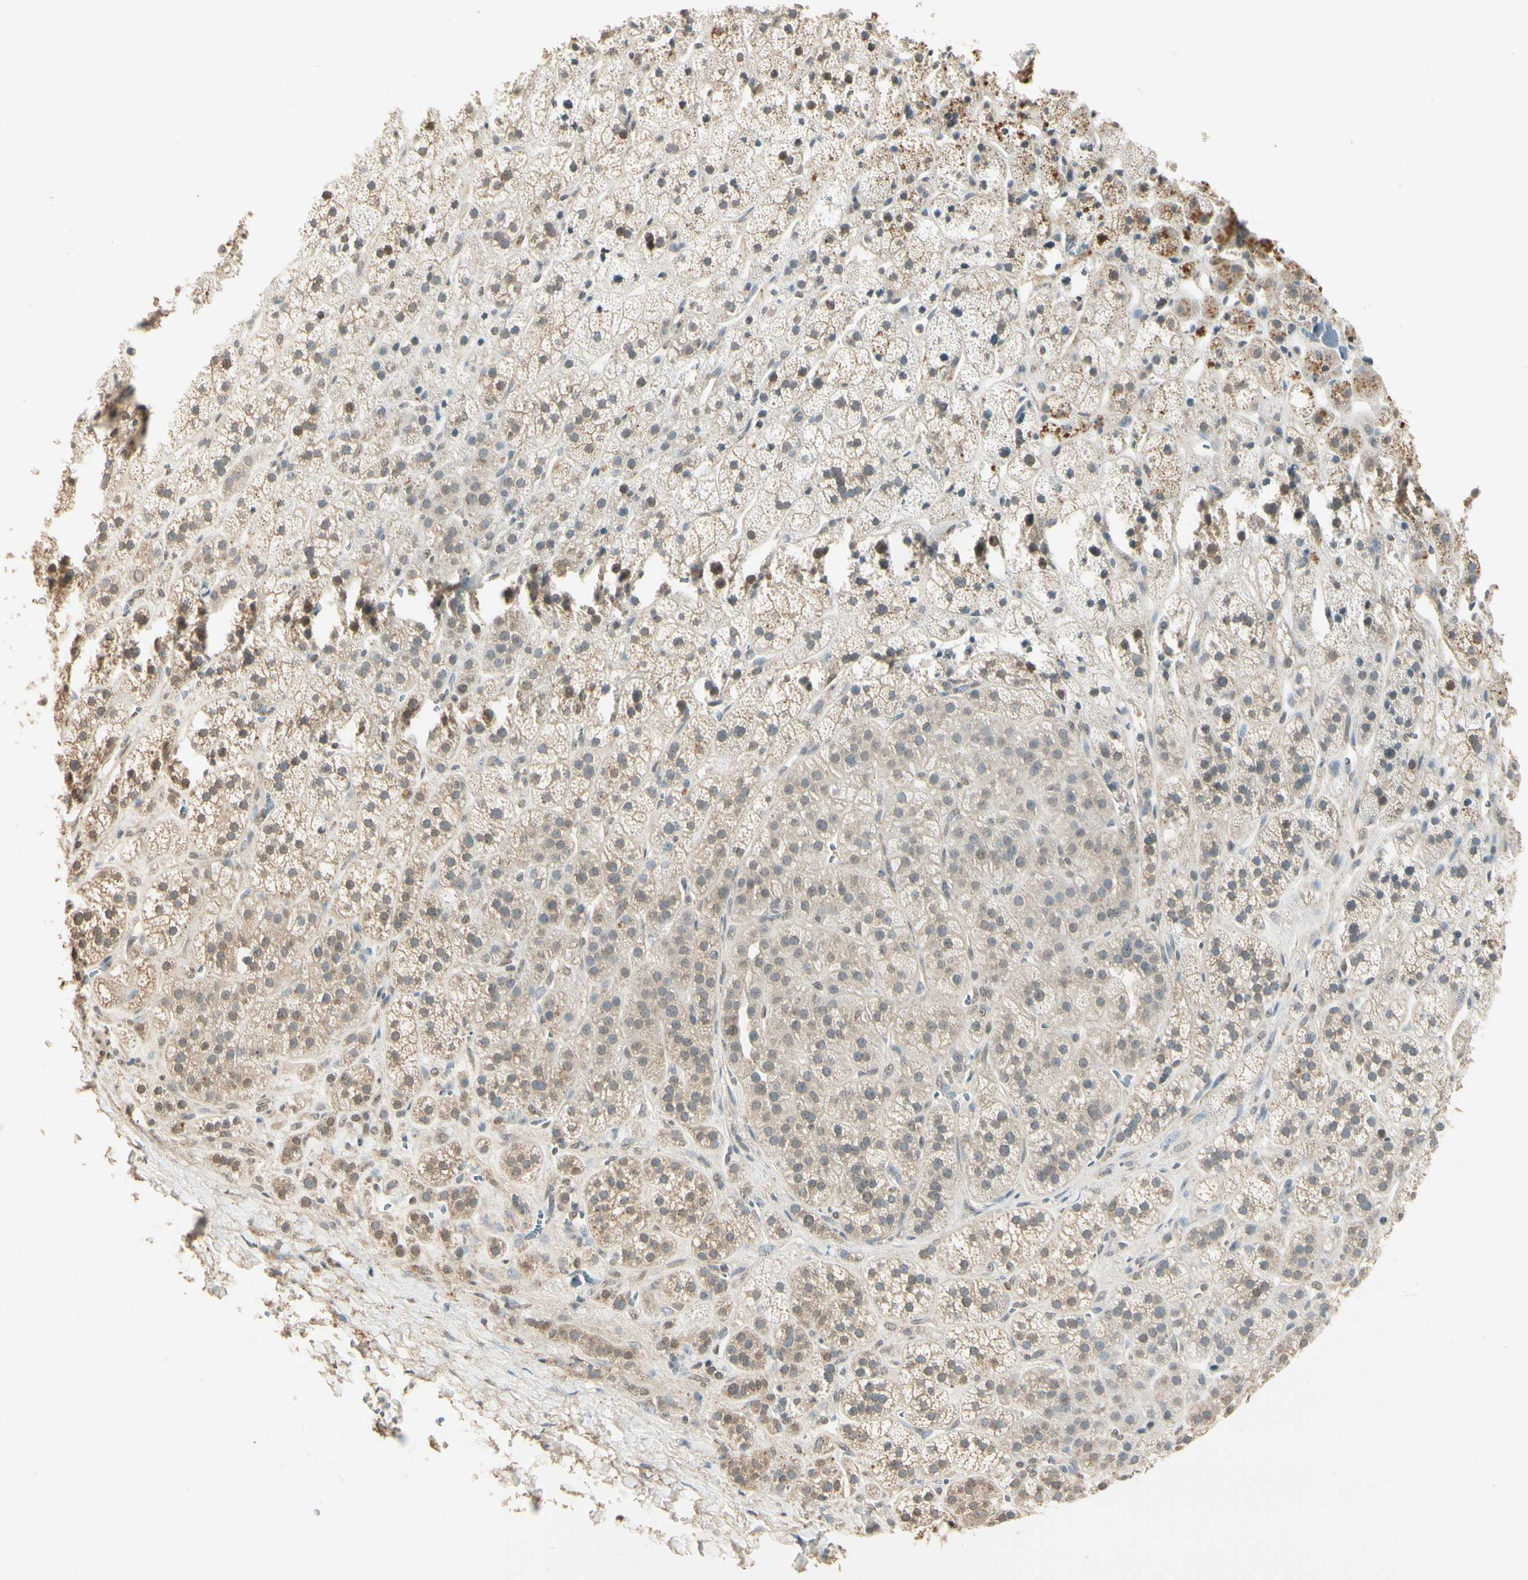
{"staining": {"intensity": "weak", "quantity": ">75%", "location": "cytoplasmic/membranous"}, "tissue": "adrenal gland", "cell_type": "Glandular cells", "image_type": "normal", "snomed": [{"axis": "morphology", "description": "Normal tissue, NOS"}, {"axis": "topography", "description": "Adrenal gland"}], "caption": "Protein positivity by immunohistochemistry reveals weak cytoplasmic/membranous positivity in approximately >75% of glandular cells in unremarkable adrenal gland. (Stains: DAB (3,3'-diaminobenzidine) in brown, nuclei in blue, Microscopy: brightfield microscopy at high magnification).", "gene": "SGCA", "patient": {"sex": "male", "age": 56}}